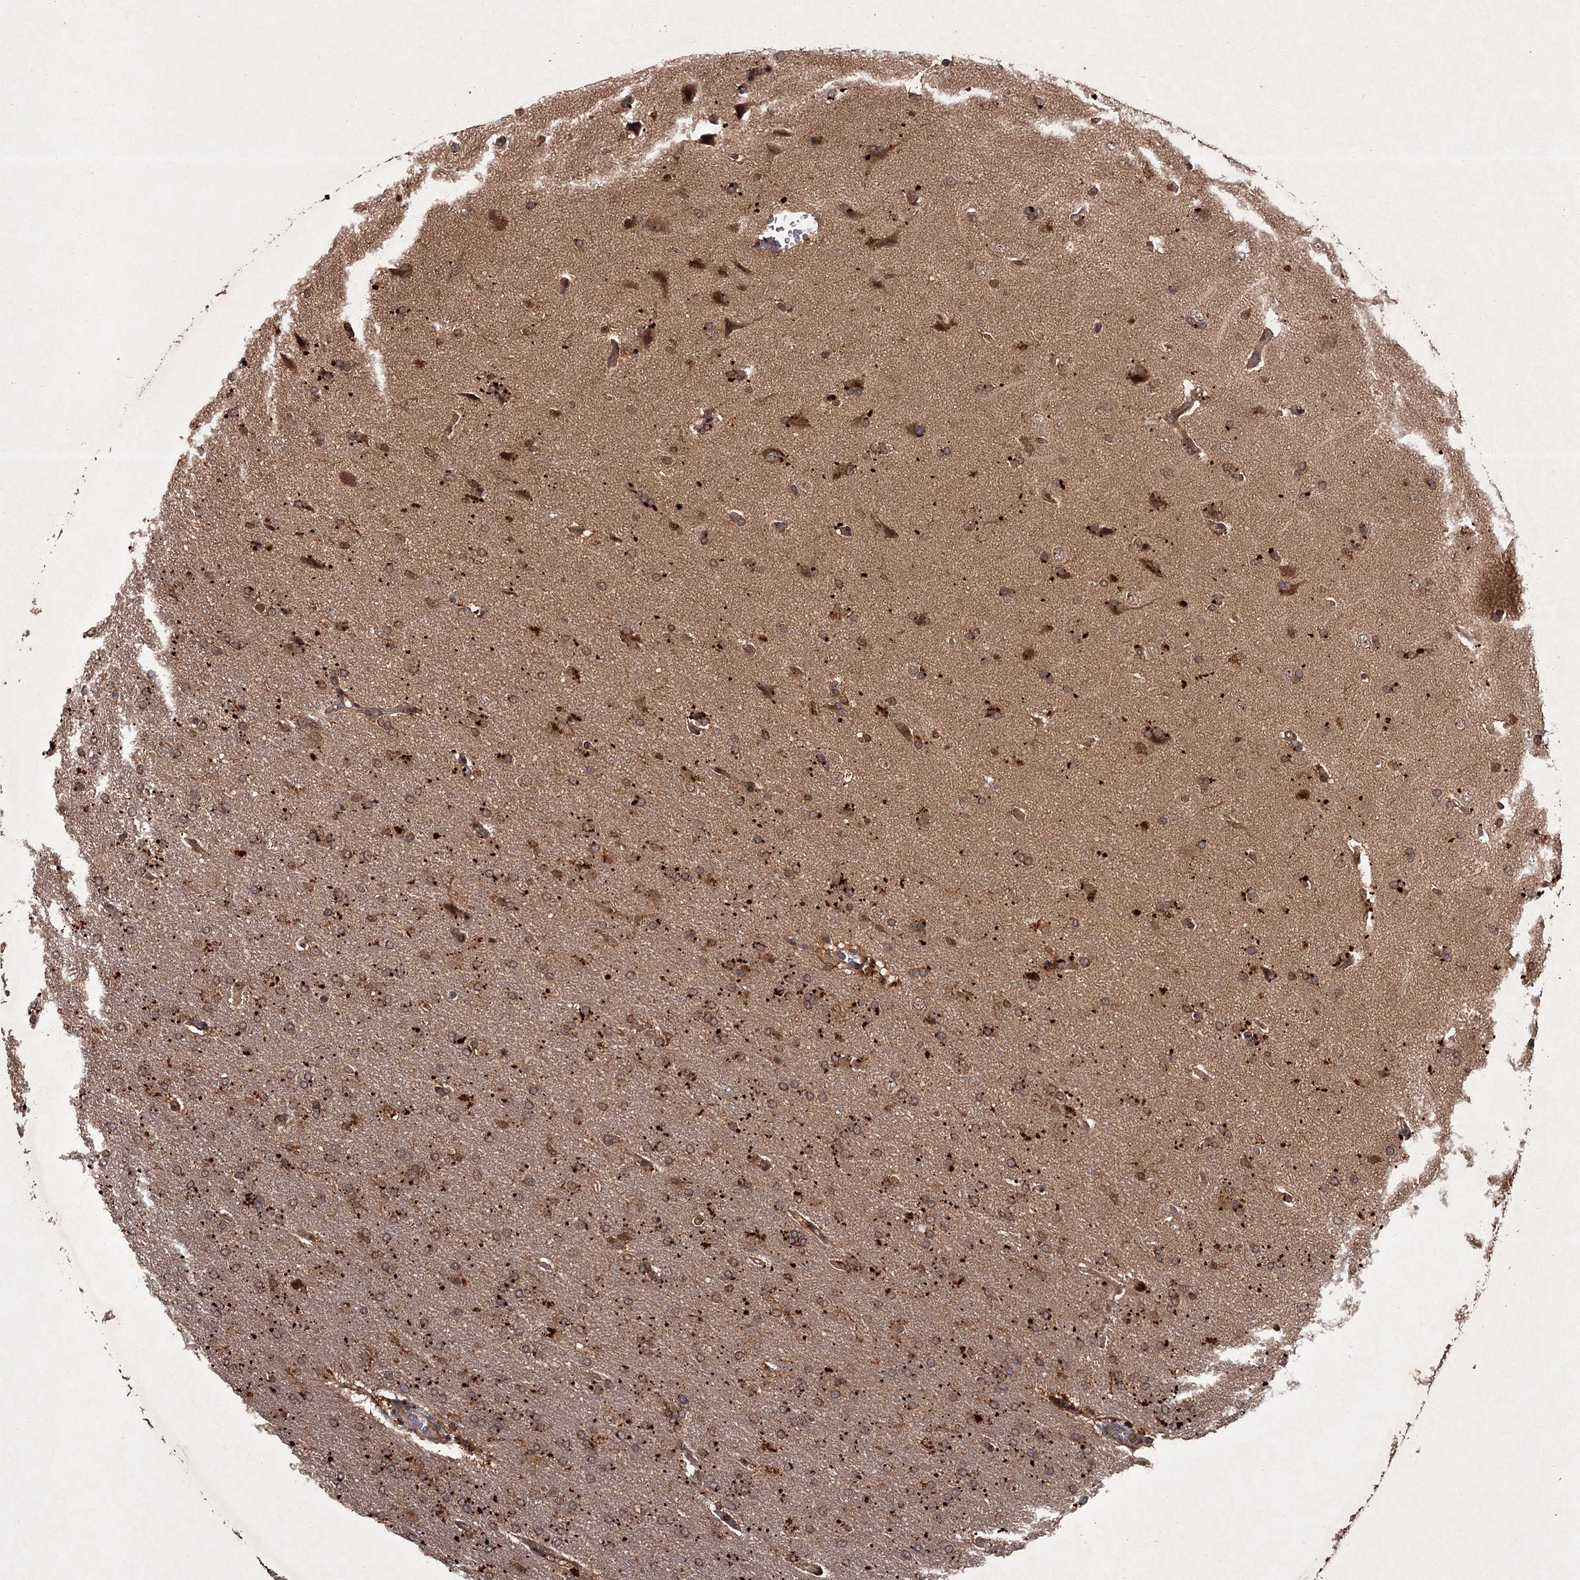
{"staining": {"intensity": "moderate", "quantity": ">75%", "location": "cytoplasmic/membranous,nuclear"}, "tissue": "glioma", "cell_type": "Tumor cells", "image_type": "cancer", "snomed": [{"axis": "morphology", "description": "Glioma, malignant, High grade"}, {"axis": "topography", "description": "Brain"}], "caption": "Approximately >75% of tumor cells in human glioma demonstrate moderate cytoplasmic/membranous and nuclear protein expression as visualized by brown immunohistochemical staining.", "gene": "TBC1D23", "patient": {"sex": "male", "age": 72}}